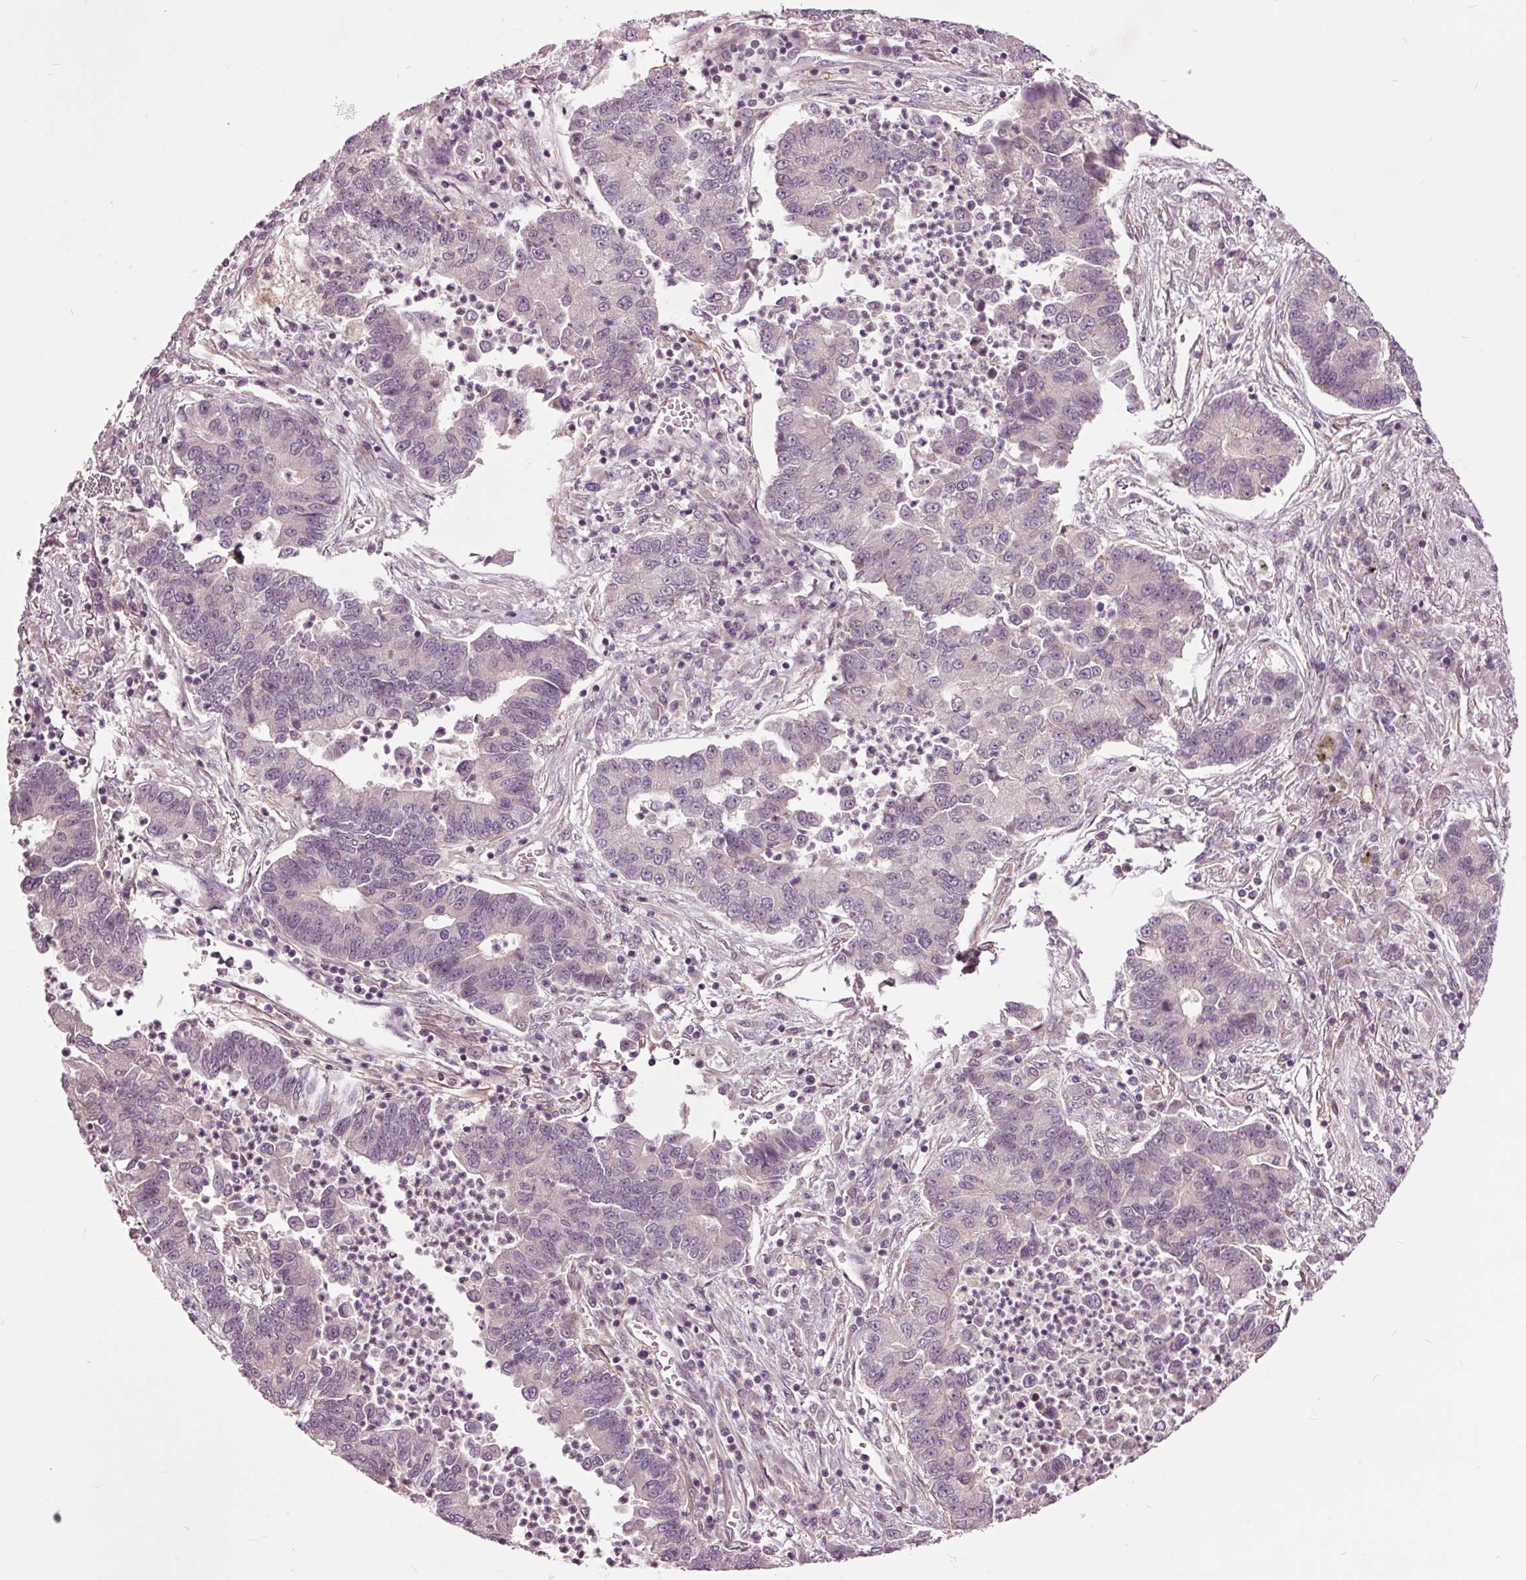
{"staining": {"intensity": "negative", "quantity": "none", "location": "none"}, "tissue": "lung cancer", "cell_type": "Tumor cells", "image_type": "cancer", "snomed": [{"axis": "morphology", "description": "Adenocarcinoma, NOS"}, {"axis": "topography", "description": "Lung"}], "caption": "High power microscopy histopathology image of an immunohistochemistry (IHC) photomicrograph of lung adenocarcinoma, revealing no significant positivity in tumor cells.", "gene": "HAUS5", "patient": {"sex": "female", "age": 57}}